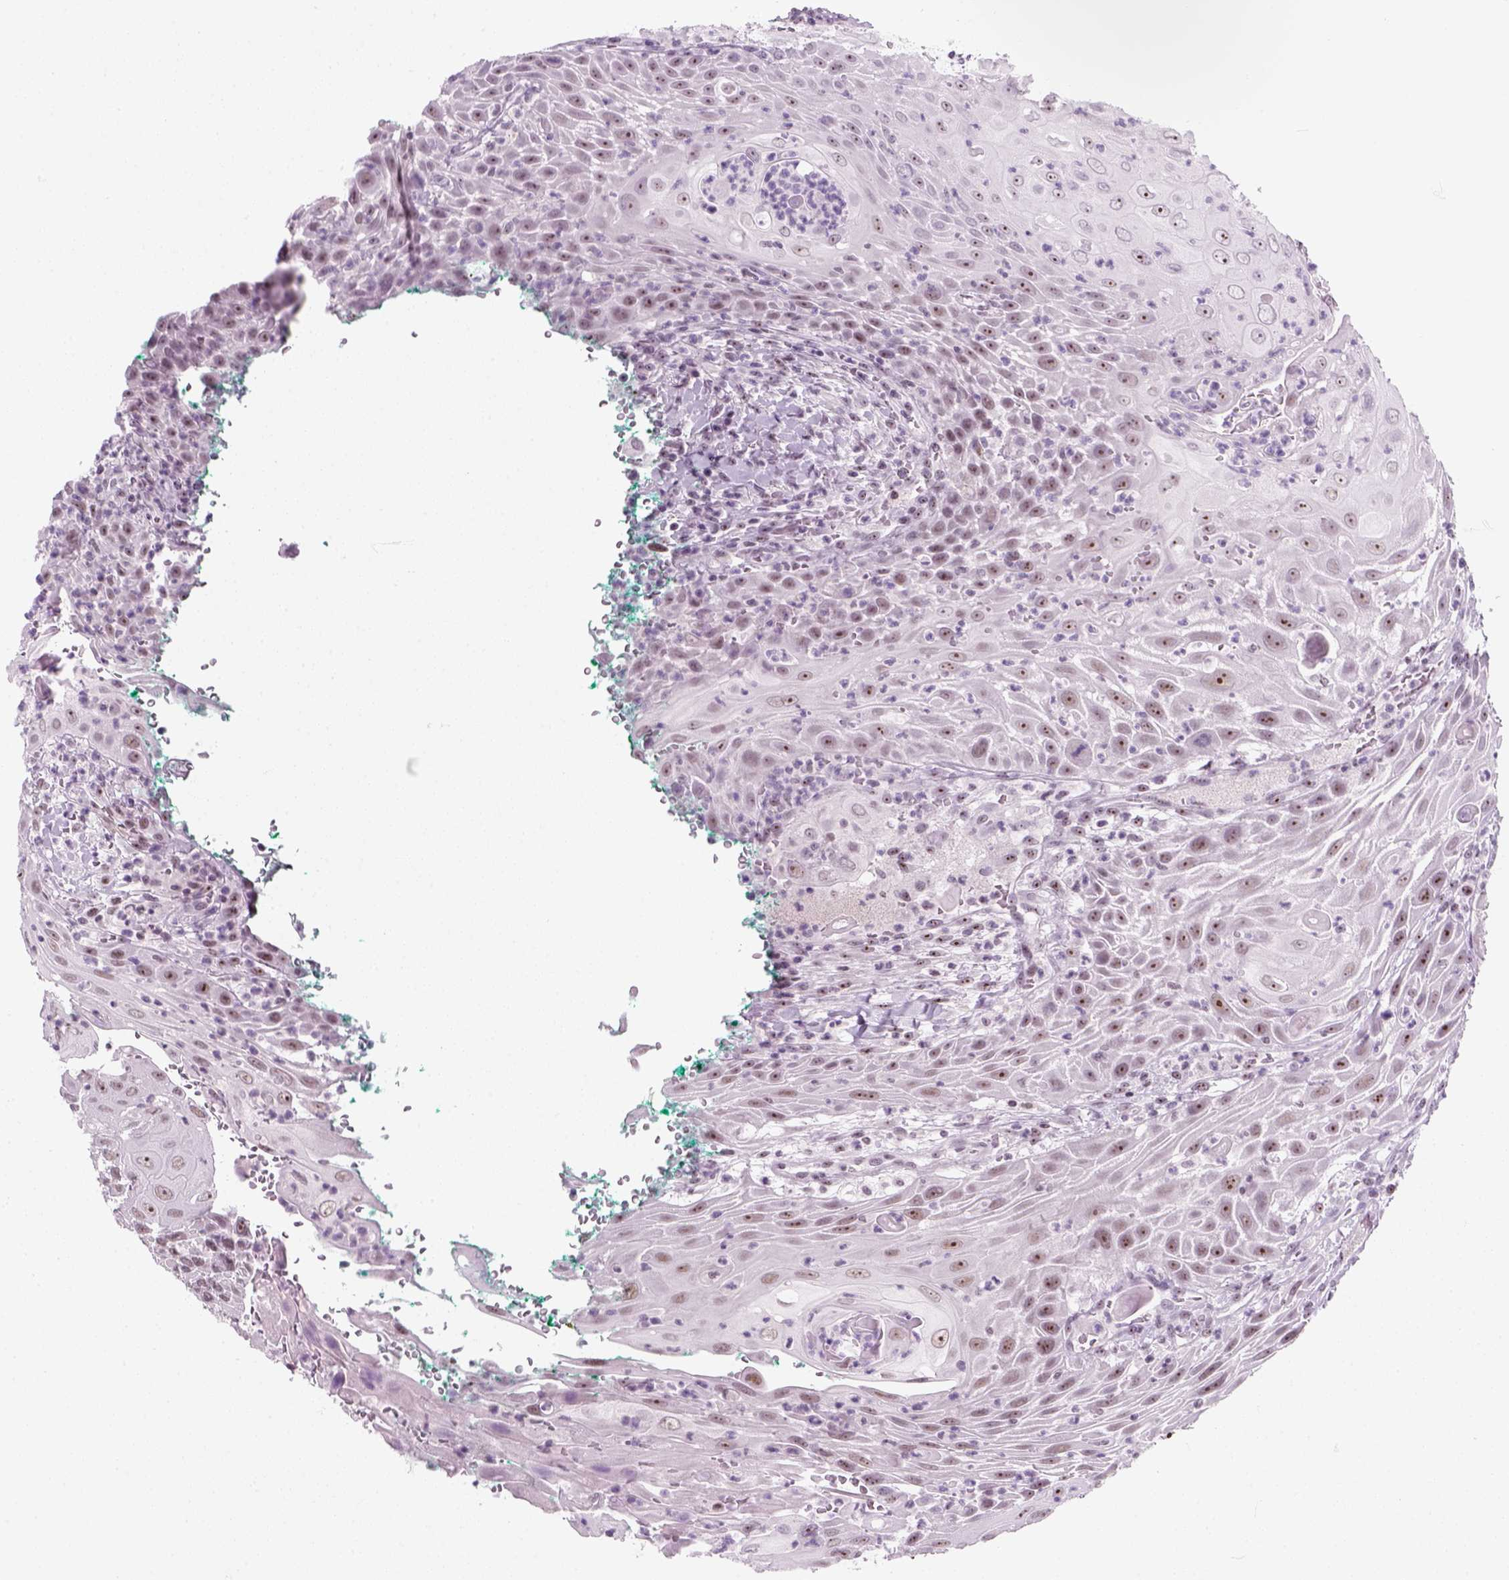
{"staining": {"intensity": "weak", "quantity": "25%-75%", "location": "nuclear"}, "tissue": "head and neck cancer", "cell_type": "Tumor cells", "image_type": "cancer", "snomed": [{"axis": "morphology", "description": "Squamous cell carcinoma, NOS"}, {"axis": "topography", "description": "Head-Neck"}], "caption": "An image of squamous cell carcinoma (head and neck) stained for a protein shows weak nuclear brown staining in tumor cells. (DAB = brown stain, brightfield microscopy at high magnification).", "gene": "ZNF865", "patient": {"sex": "male", "age": 69}}